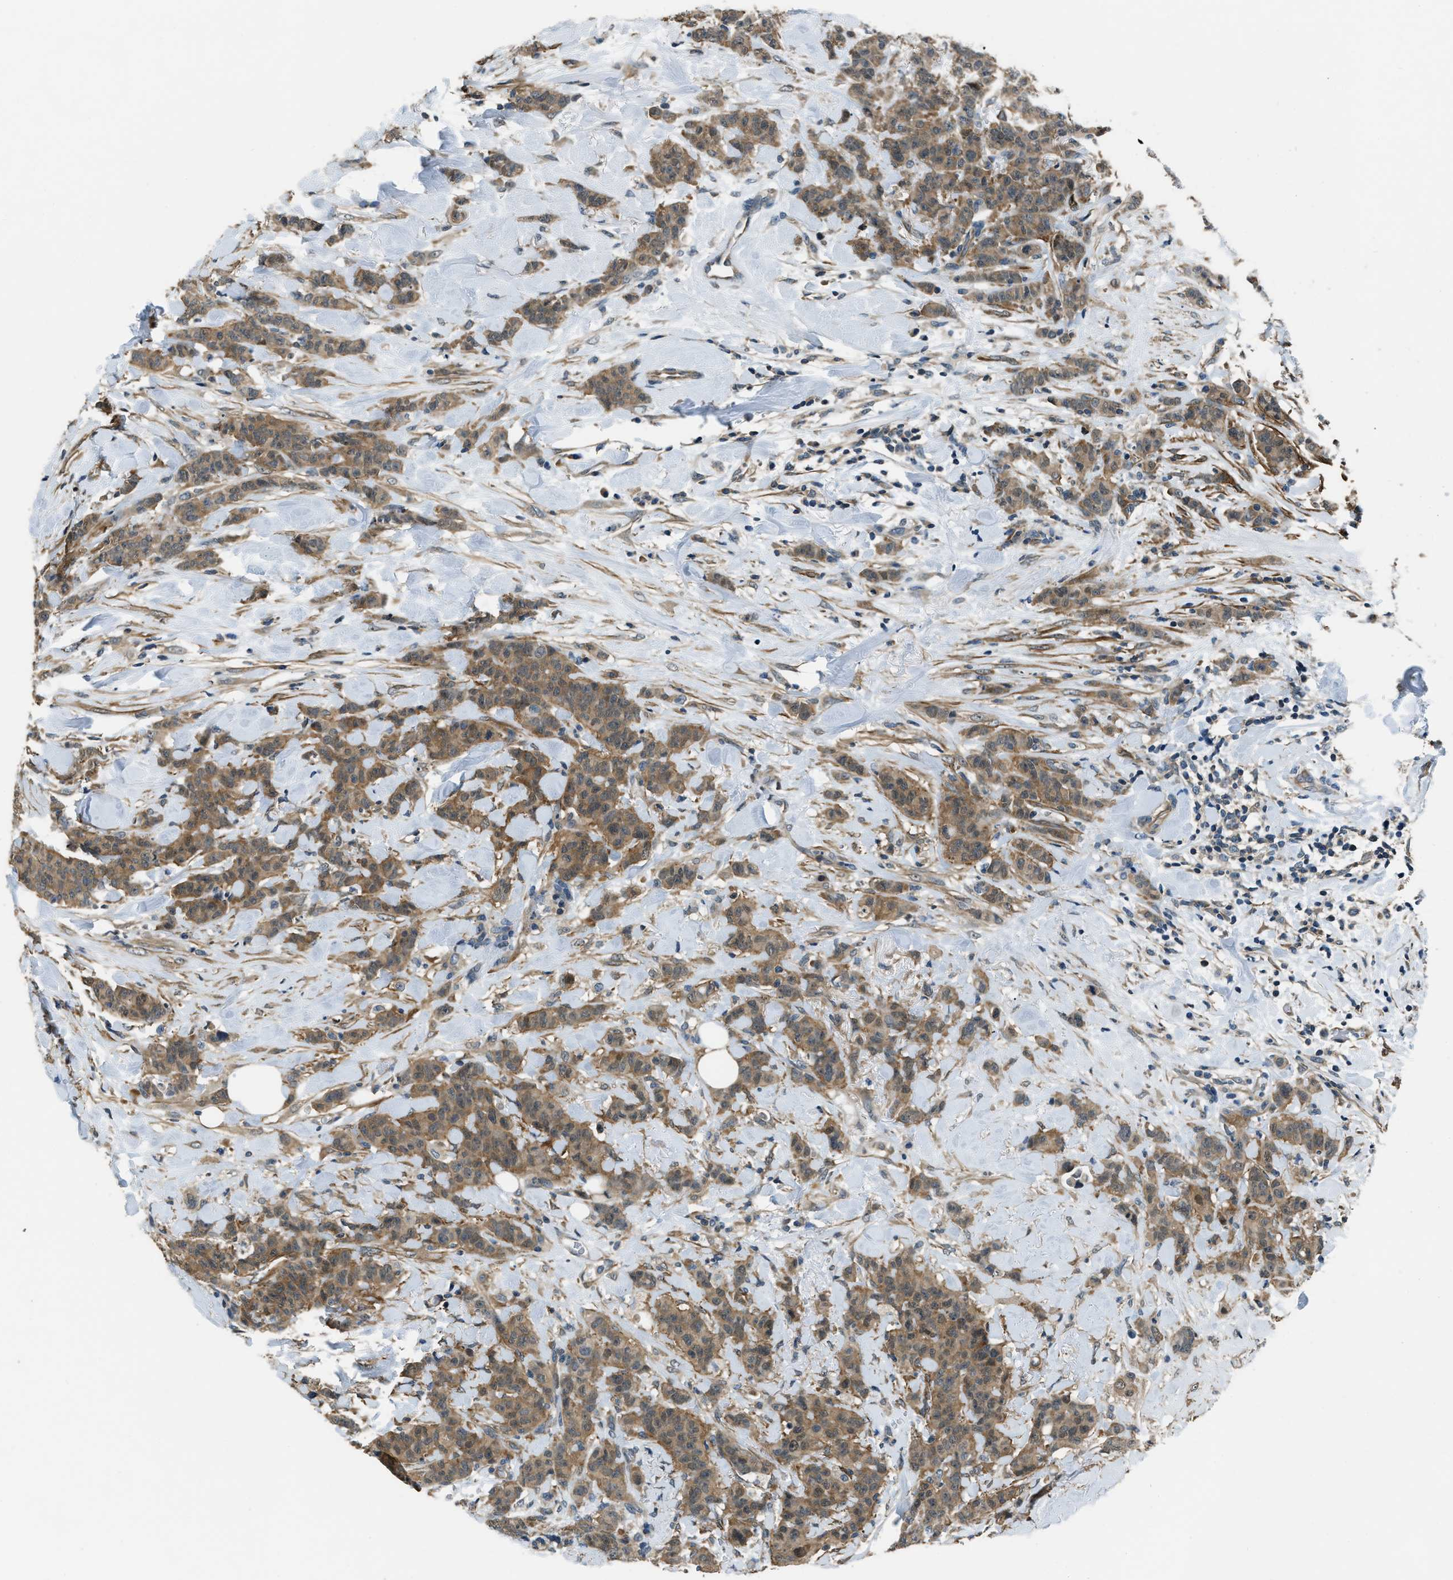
{"staining": {"intensity": "moderate", "quantity": ">75%", "location": "cytoplasmic/membranous"}, "tissue": "breast cancer", "cell_type": "Tumor cells", "image_type": "cancer", "snomed": [{"axis": "morphology", "description": "Normal tissue, NOS"}, {"axis": "morphology", "description": "Duct carcinoma"}, {"axis": "topography", "description": "Breast"}], "caption": "Protein staining demonstrates moderate cytoplasmic/membranous expression in approximately >75% of tumor cells in breast cancer.", "gene": "NUDCD3", "patient": {"sex": "female", "age": 40}}